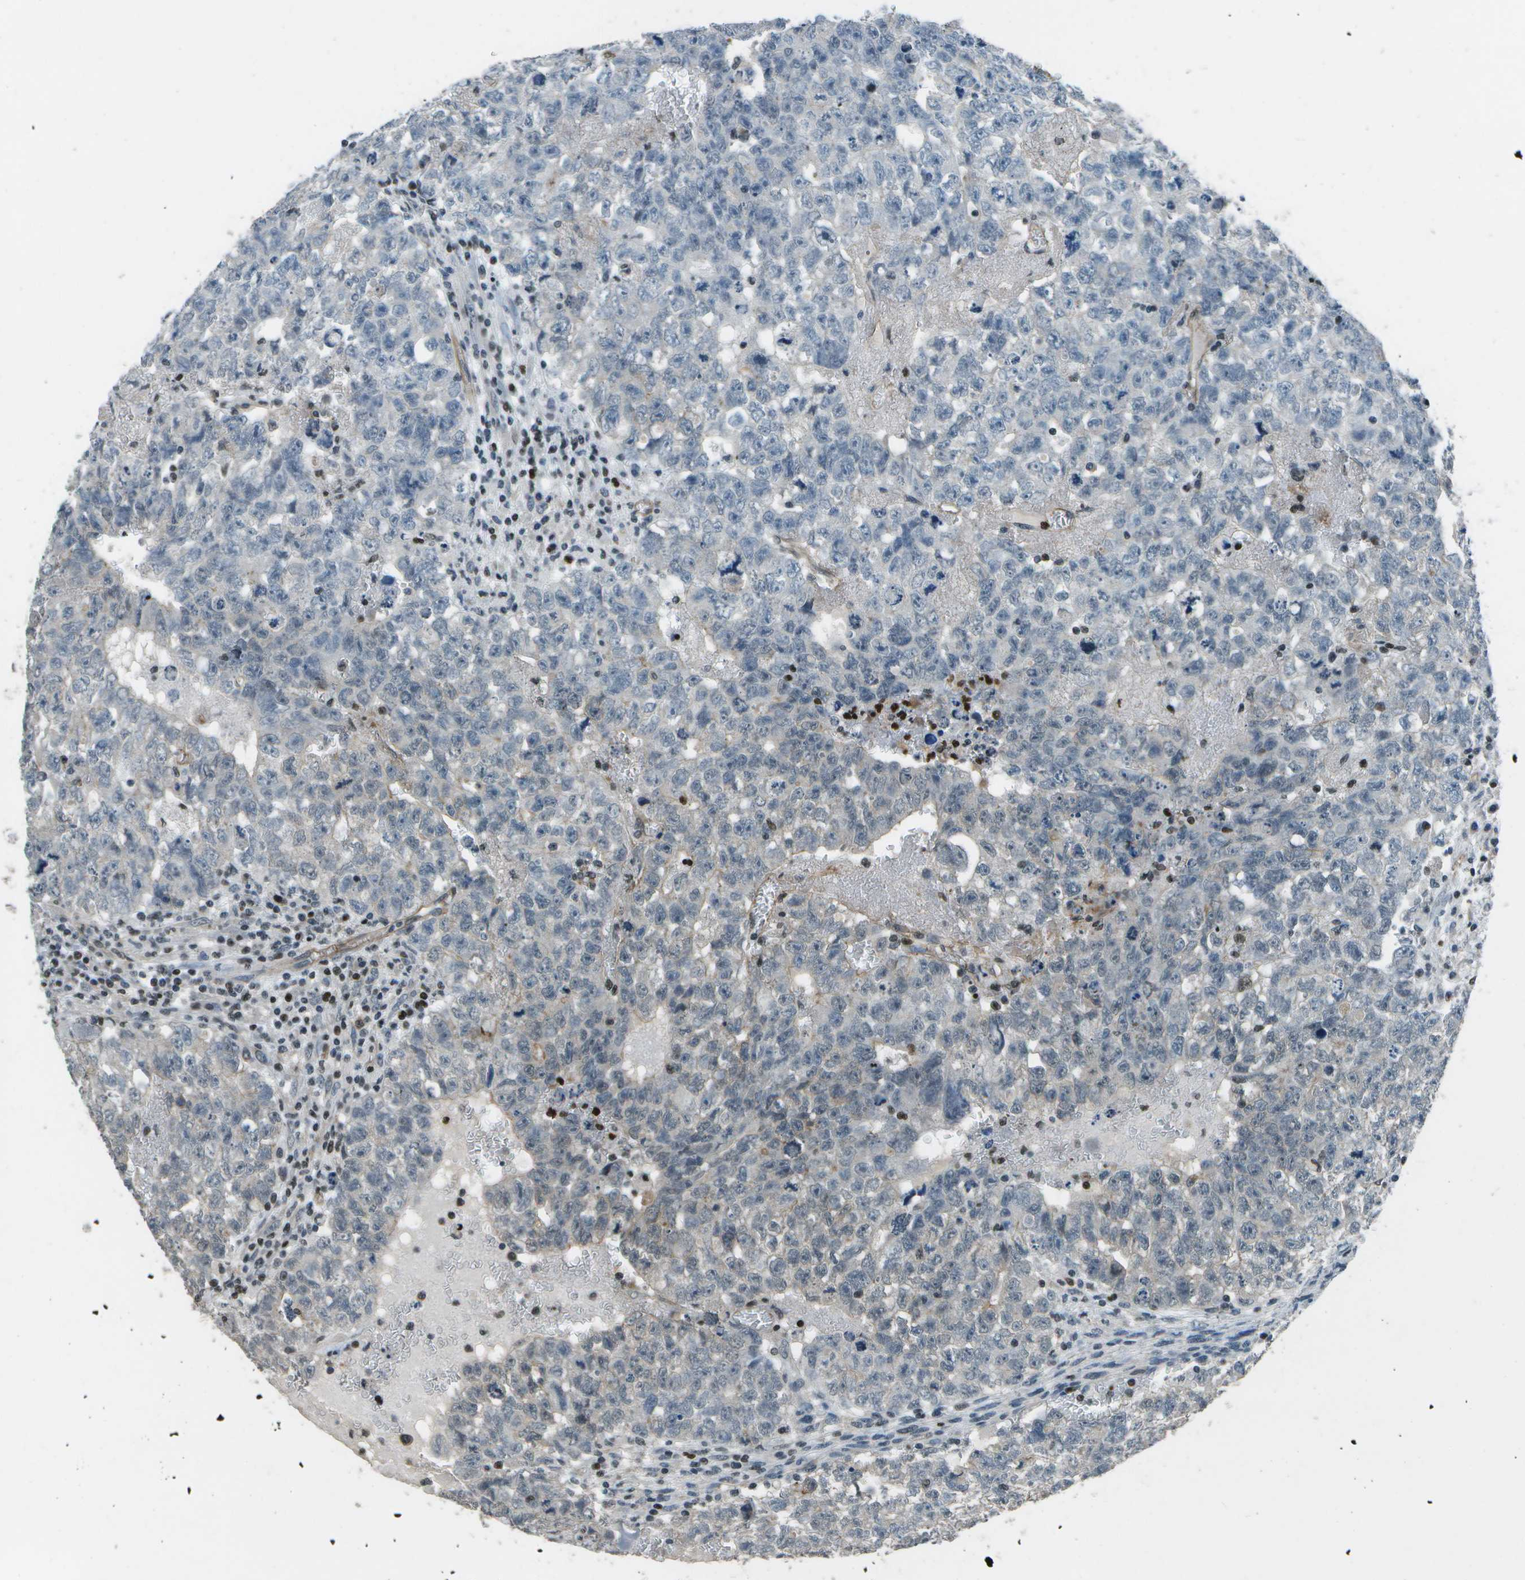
{"staining": {"intensity": "negative", "quantity": "none", "location": "none"}, "tissue": "testis cancer", "cell_type": "Tumor cells", "image_type": "cancer", "snomed": [{"axis": "morphology", "description": "Seminoma, NOS"}, {"axis": "morphology", "description": "Carcinoma, Embryonal, NOS"}, {"axis": "topography", "description": "Testis"}], "caption": "The photomicrograph shows no staining of tumor cells in testis cancer.", "gene": "PDLIM1", "patient": {"sex": "male", "age": 38}}